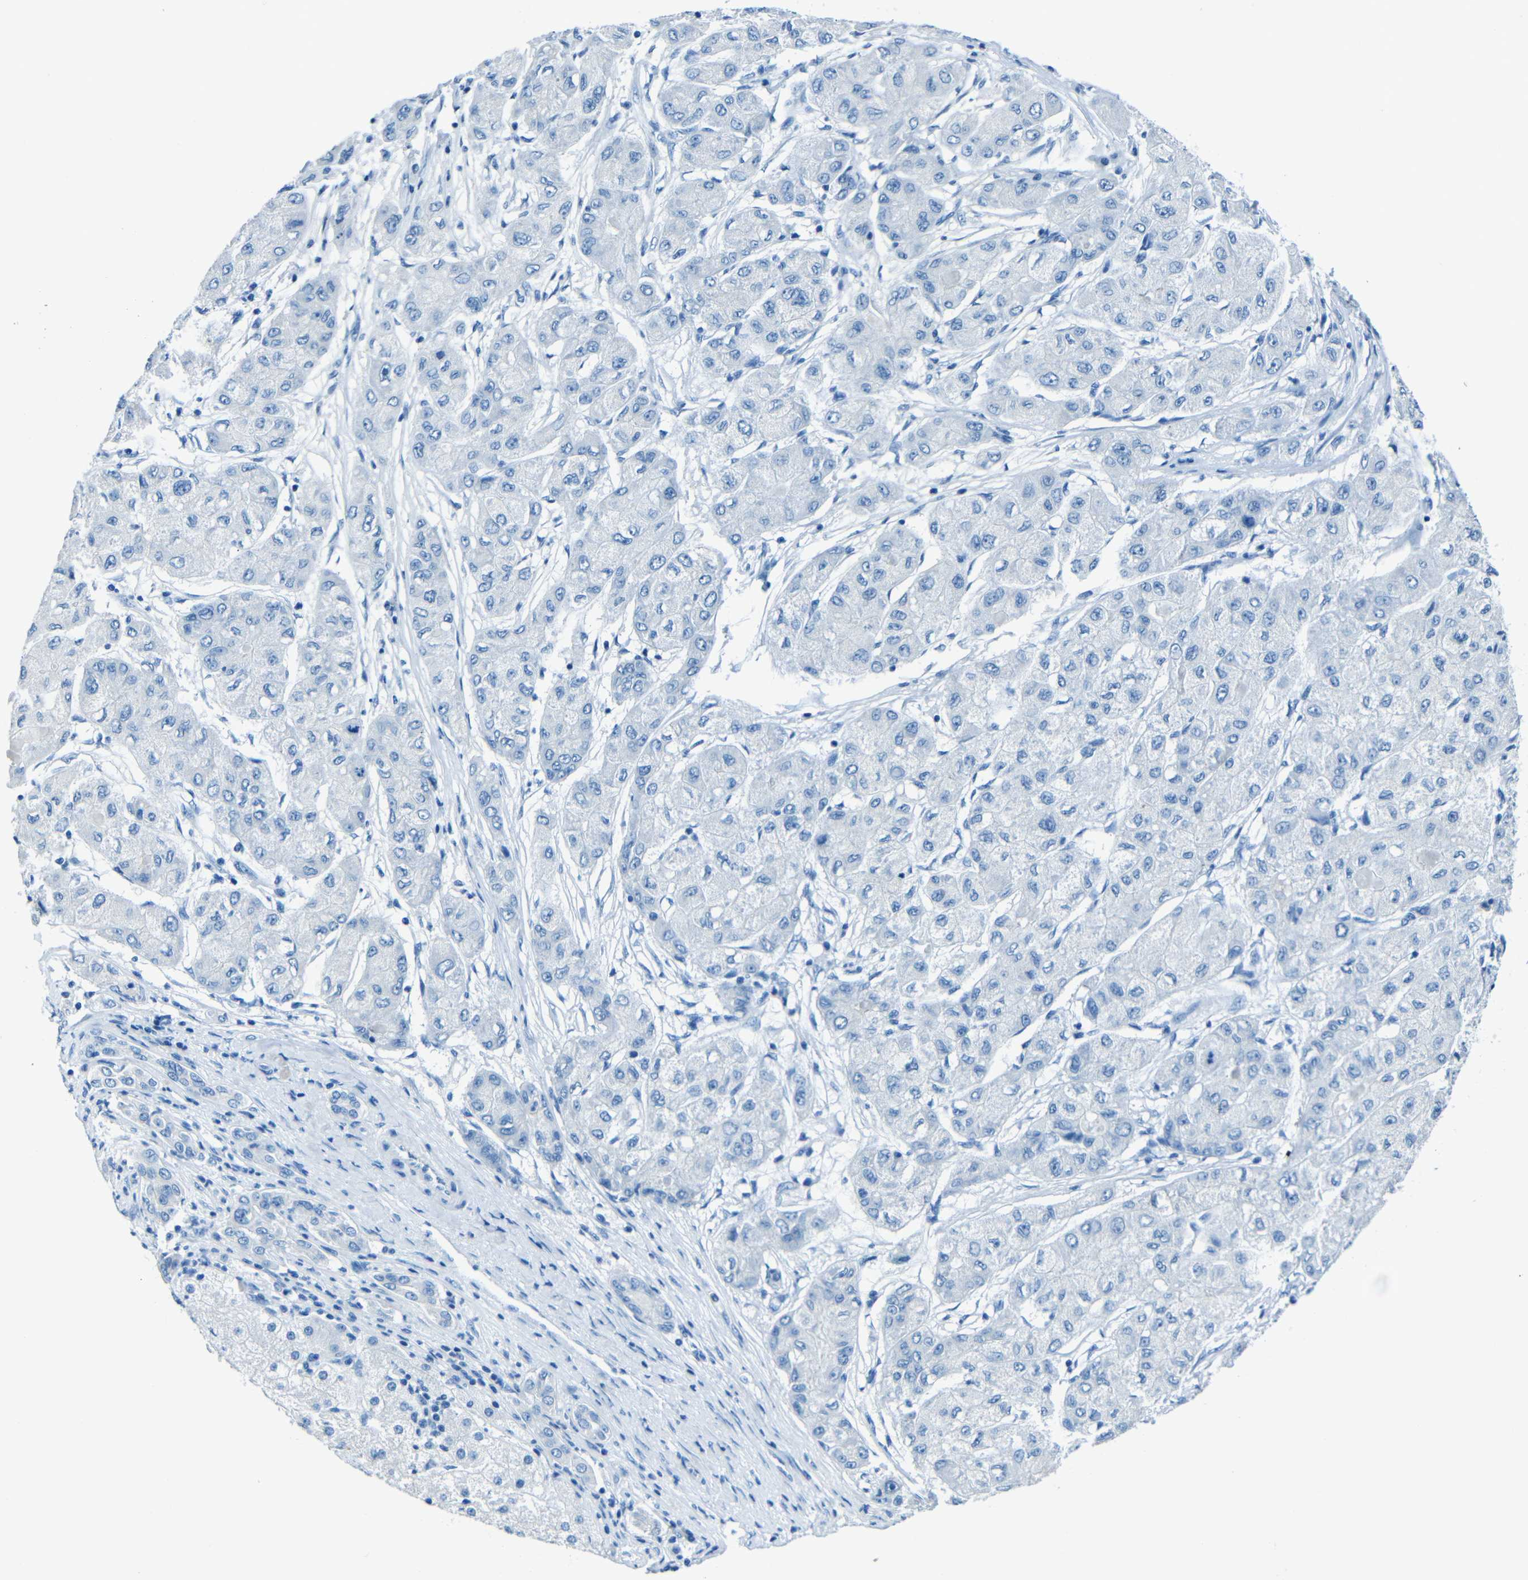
{"staining": {"intensity": "negative", "quantity": "none", "location": "none"}, "tissue": "liver cancer", "cell_type": "Tumor cells", "image_type": "cancer", "snomed": [{"axis": "morphology", "description": "Carcinoma, Hepatocellular, NOS"}, {"axis": "topography", "description": "Liver"}], "caption": "DAB immunohistochemical staining of hepatocellular carcinoma (liver) displays no significant positivity in tumor cells. (DAB (3,3'-diaminobenzidine) immunohistochemistry (IHC), high magnification).", "gene": "FBN2", "patient": {"sex": "male", "age": 80}}